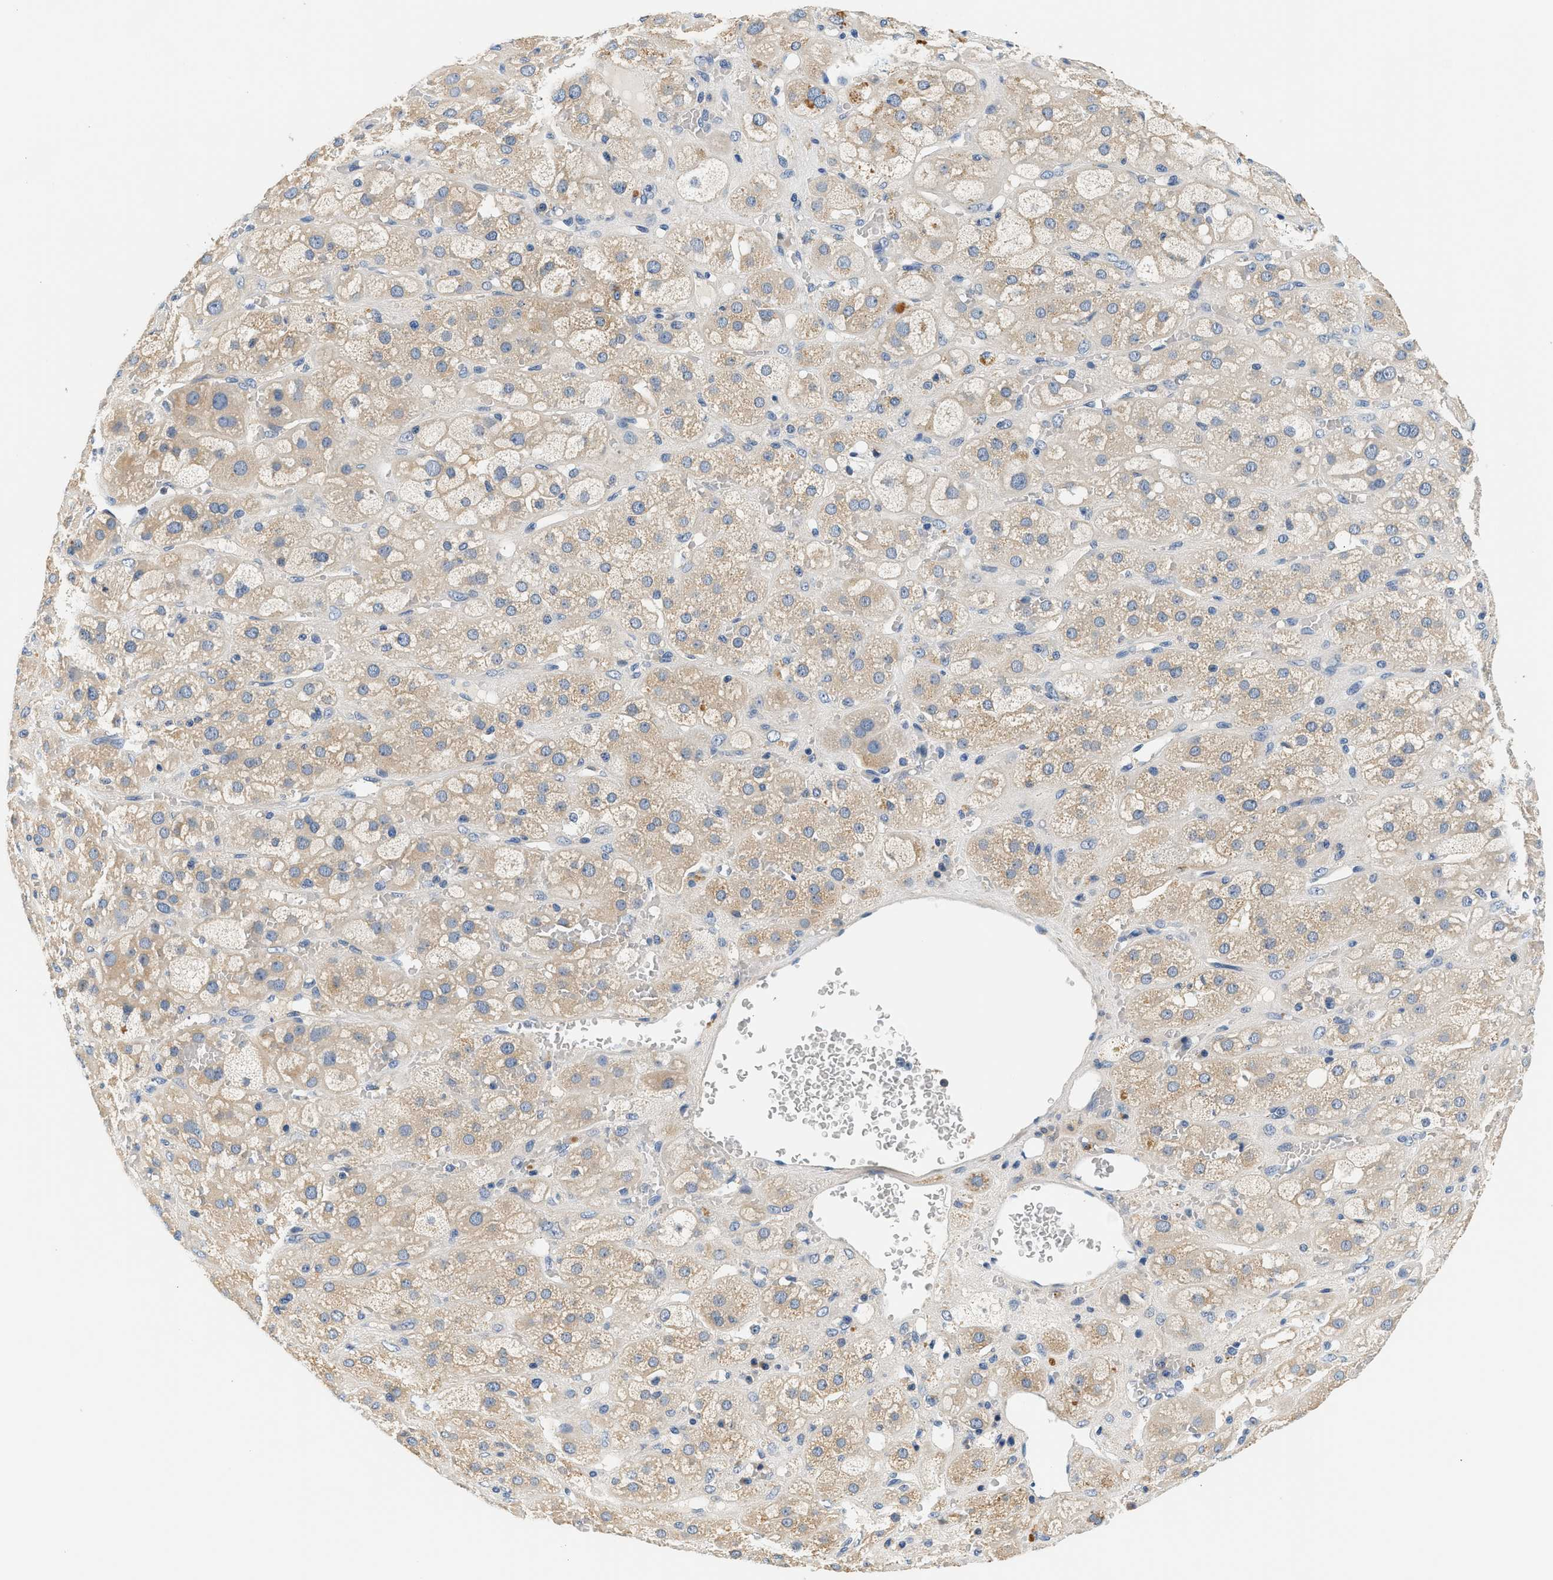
{"staining": {"intensity": "weak", "quantity": ">75%", "location": "cytoplasmic/membranous"}, "tissue": "adrenal gland", "cell_type": "Glandular cells", "image_type": "normal", "snomed": [{"axis": "morphology", "description": "Normal tissue, NOS"}, {"axis": "topography", "description": "Adrenal gland"}], "caption": "DAB immunohistochemical staining of normal human adrenal gland exhibits weak cytoplasmic/membranous protein staining in approximately >75% of glandular cells. The protein is stained brown, and the nuclei are stained in blue (DAB IHC with brightfield microscopy, high magnification).", "gene": "SLC35E1", "patient": {"sex": "female", "age": 47}}